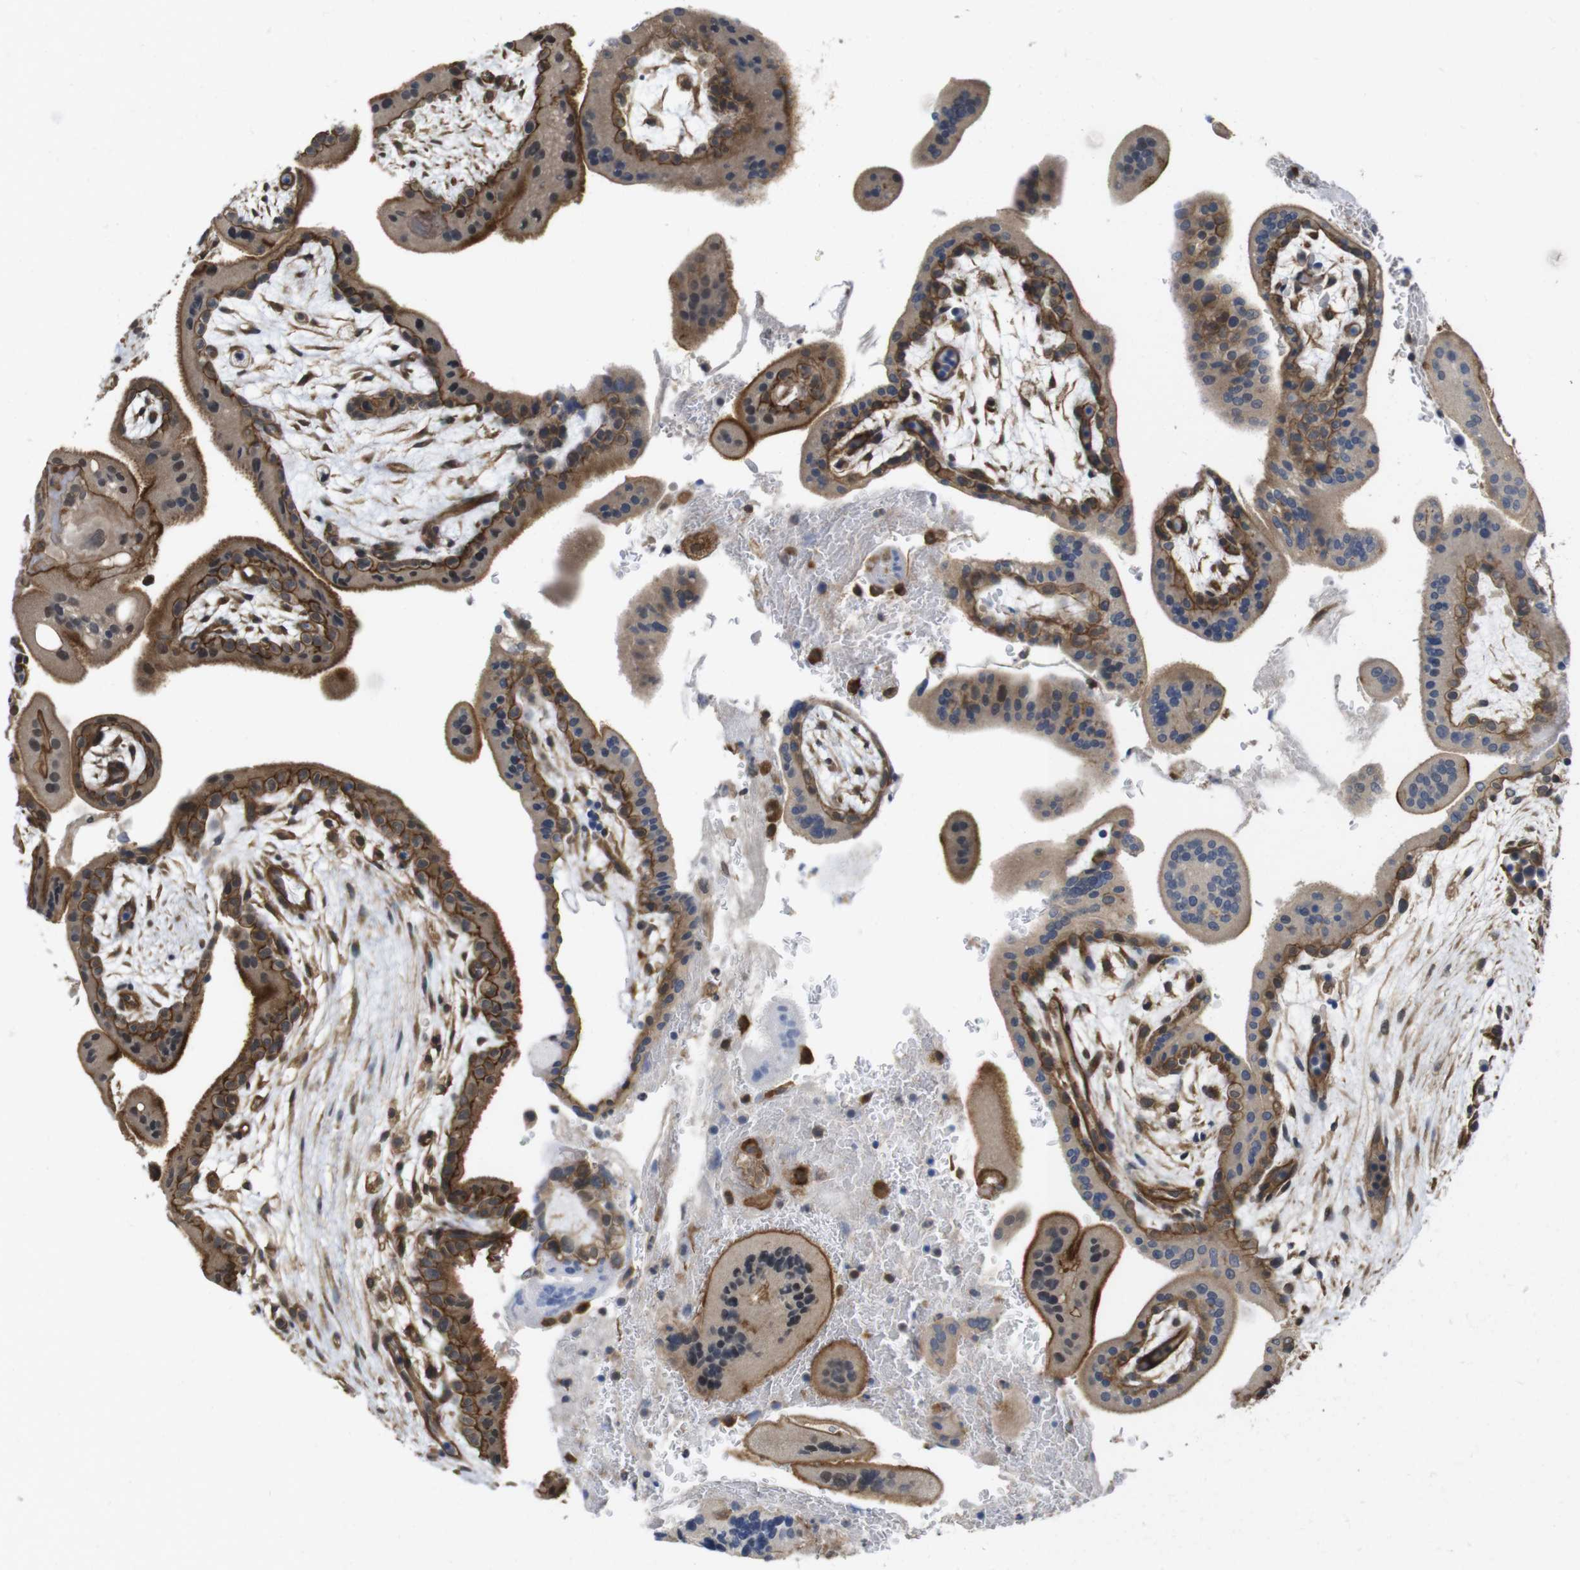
{"staining": {"intensity": "moderate", "quantity": ">75%", "location": "cytoplasmic/membranous"}, "tissue": "placenta", "cell_type": "Decidual cells", "image_type": "normal", "snomed": [{"axis": "morphology", "description": "Normal tissue, NOS"}, {"axis": "topography", "description": "Placenta"}], "caption": "Immunohistochemistry (IHC) image of benign placenta stained for a protein (brown), which exhibits medium levels of moderate cytoplasmic/membranous positivity in approximately >75% of decidual cells.", "gene": "ZDHHC5", "patient": {"sex": "female", "age": 35}}